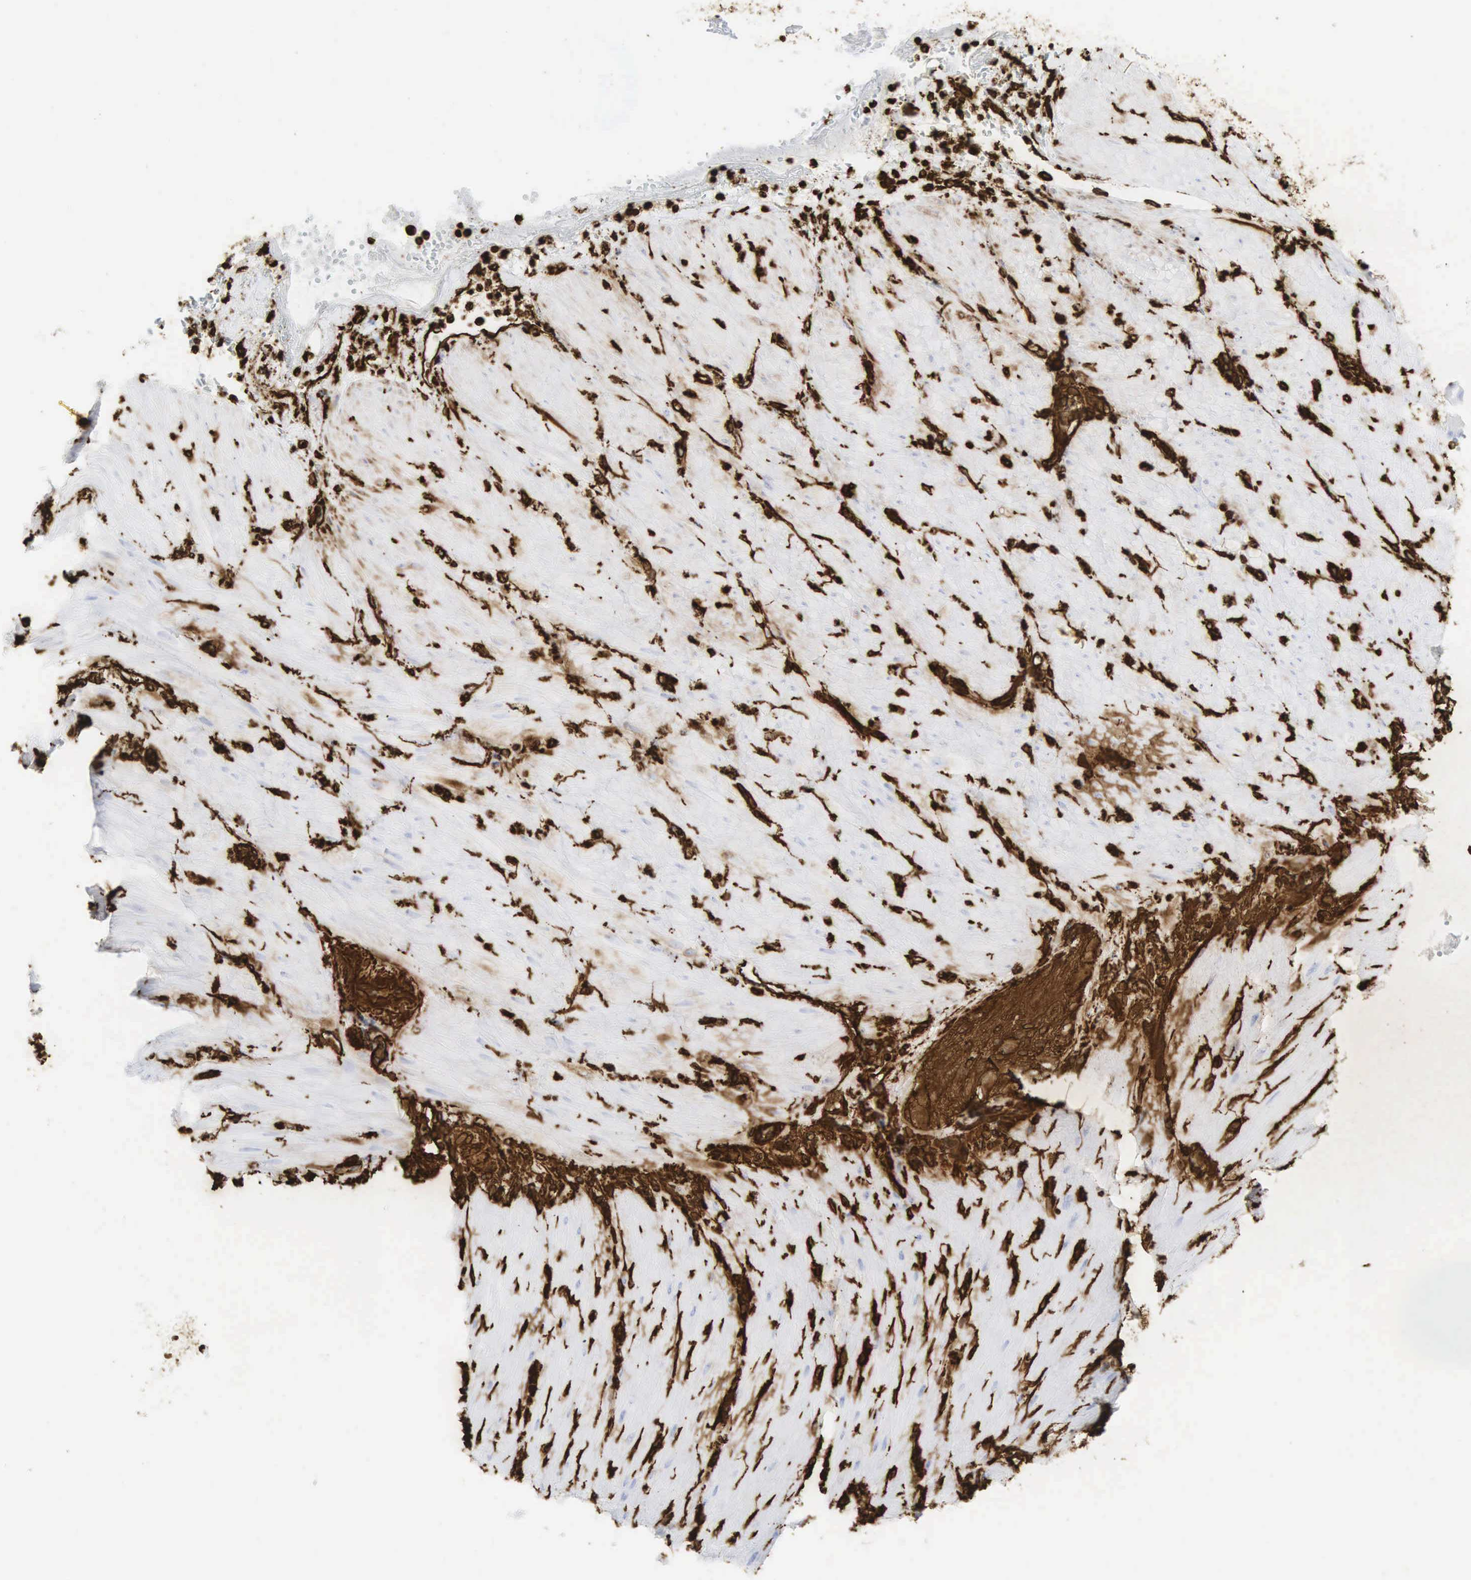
{"staining": {"intensity": "negative", "quantity": "none", "location": "none"}, "tissue": "smooth muscle", "cell_type": "Smooth muscle cells", "image_type": "normal", "snomed": [{"axis": "morphology", "description": "Normal tissue, NOS"}, {"axis": "topography", "description": "Duodenum"}], "caption": "The micrograph exhibits no staining of smooth muscle cells in unremarkable smooth muscle. The staining was performed using DAB (3,3'-diaminobenzidine) to visualize the protein expression in brown, while the nuclei were stained in blue with hematoxylin (Magnification: 20x).", "gene": "VIM", "patient": {"sex": "male", "age": 63}}